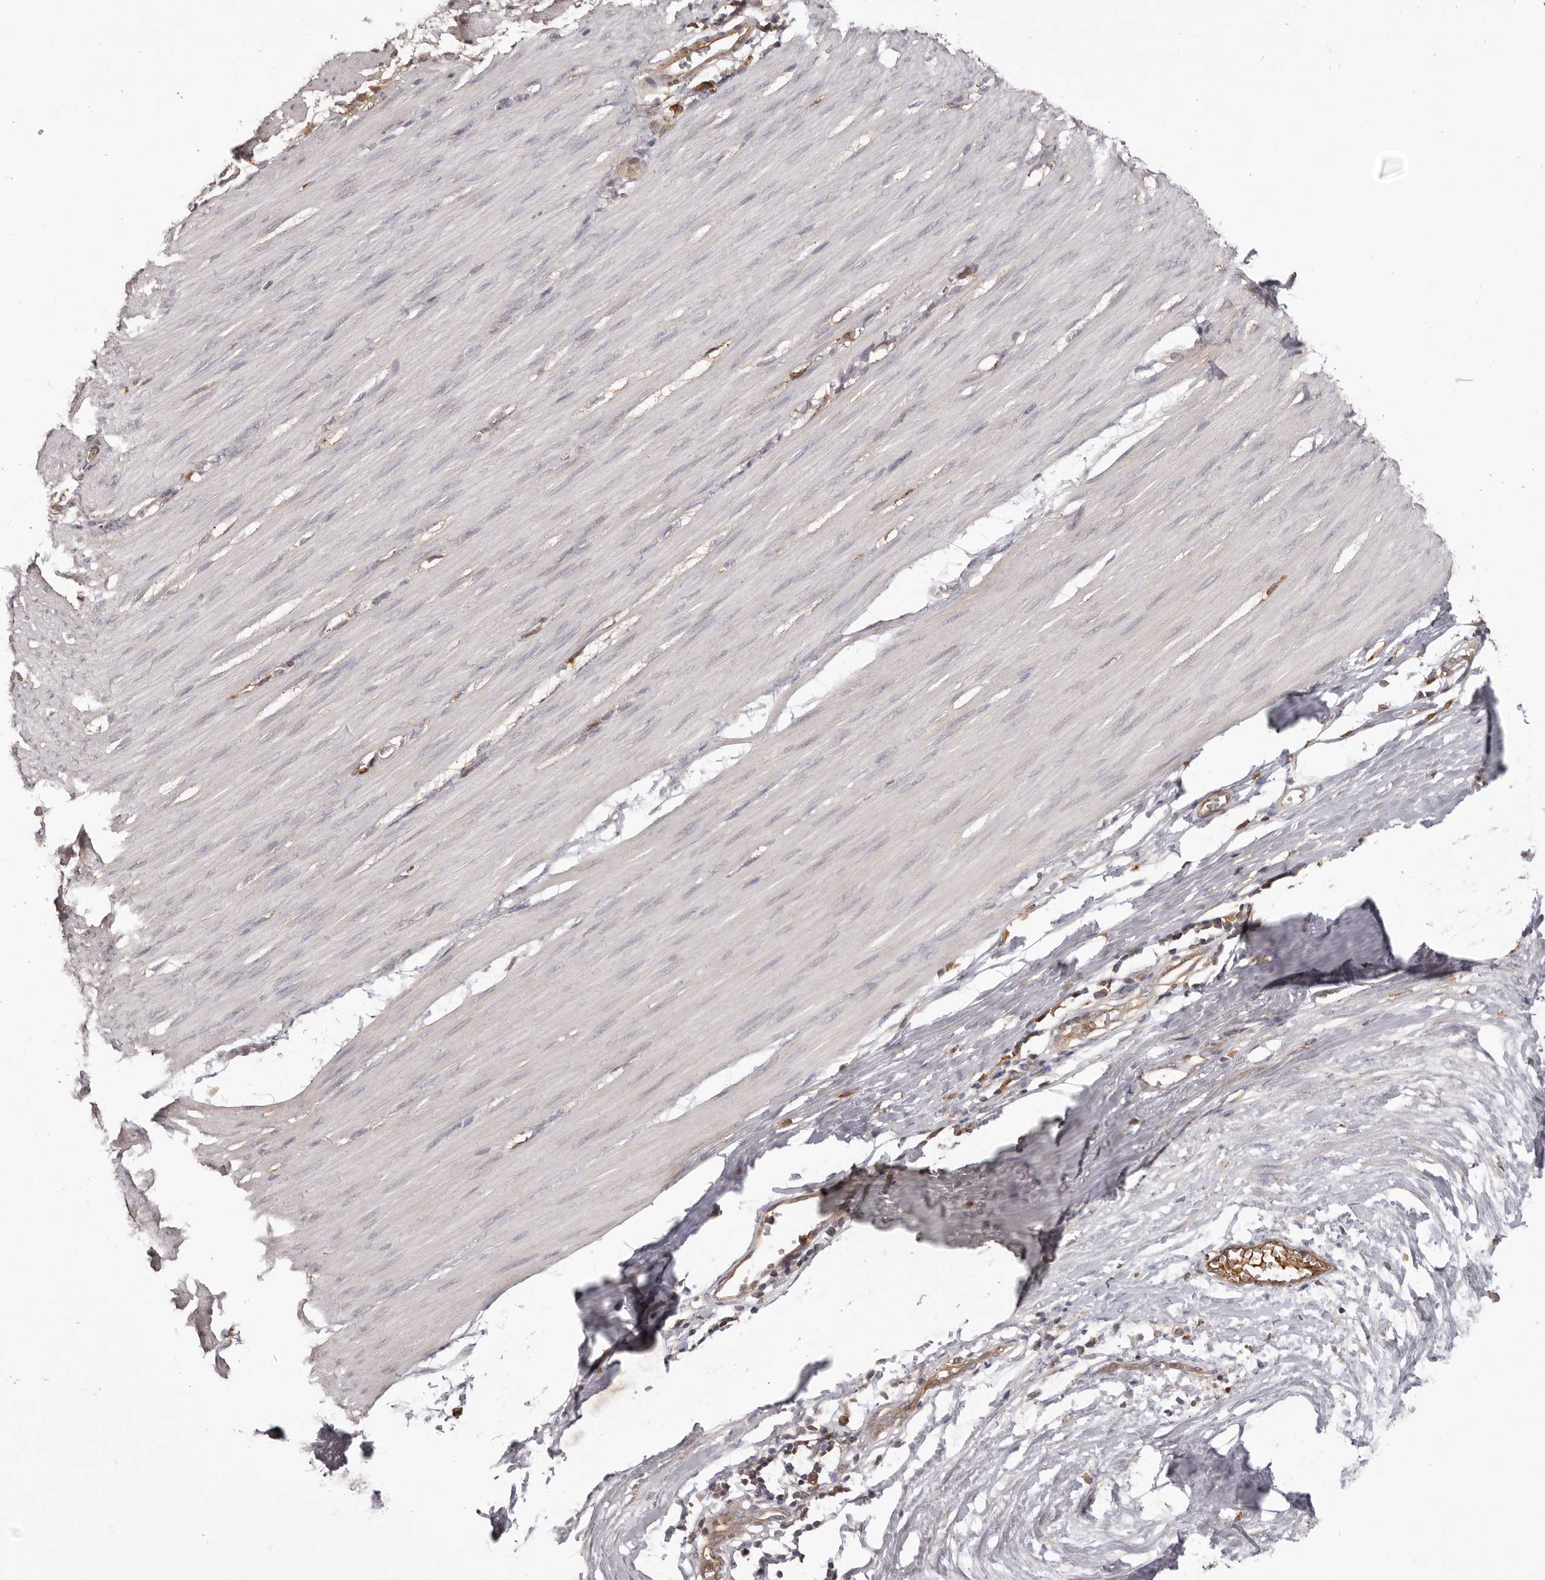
{"staining": {"intensity": "weak", "quantity": "<25%", "location": "cytoplasmic/membranous"}, "tissue": "smooth muscle", "cell_type": "Smooth muscle cells", "image_type": "normal", "snomed": [{"axis": "morphology", "description": "Normal tissue, NOS"}, {"axis": "morphology", "description": "Adenocarcinoma, NOS"}, {"axis": "topography", "description": "Colon"}, {"axis": "topography", "description": "Peripheral nerve tissue"}], "caption": "Immunohistochemistry (IHC) micrograph of benign smooth muscle: smooth muscle stained with DAB (3,3'-diaminobenzidine) shows no significant protein staining in smooth muscle cells. The staining was performed using DAB (3,3'-diaminobenzidine) to visualize the protein expression in brown, while the nuclei were stained in blue with hematoxylin (Magnification: 20x).", "gene": "OTUD3", "patient": {"sex": "male", "age": 14}}